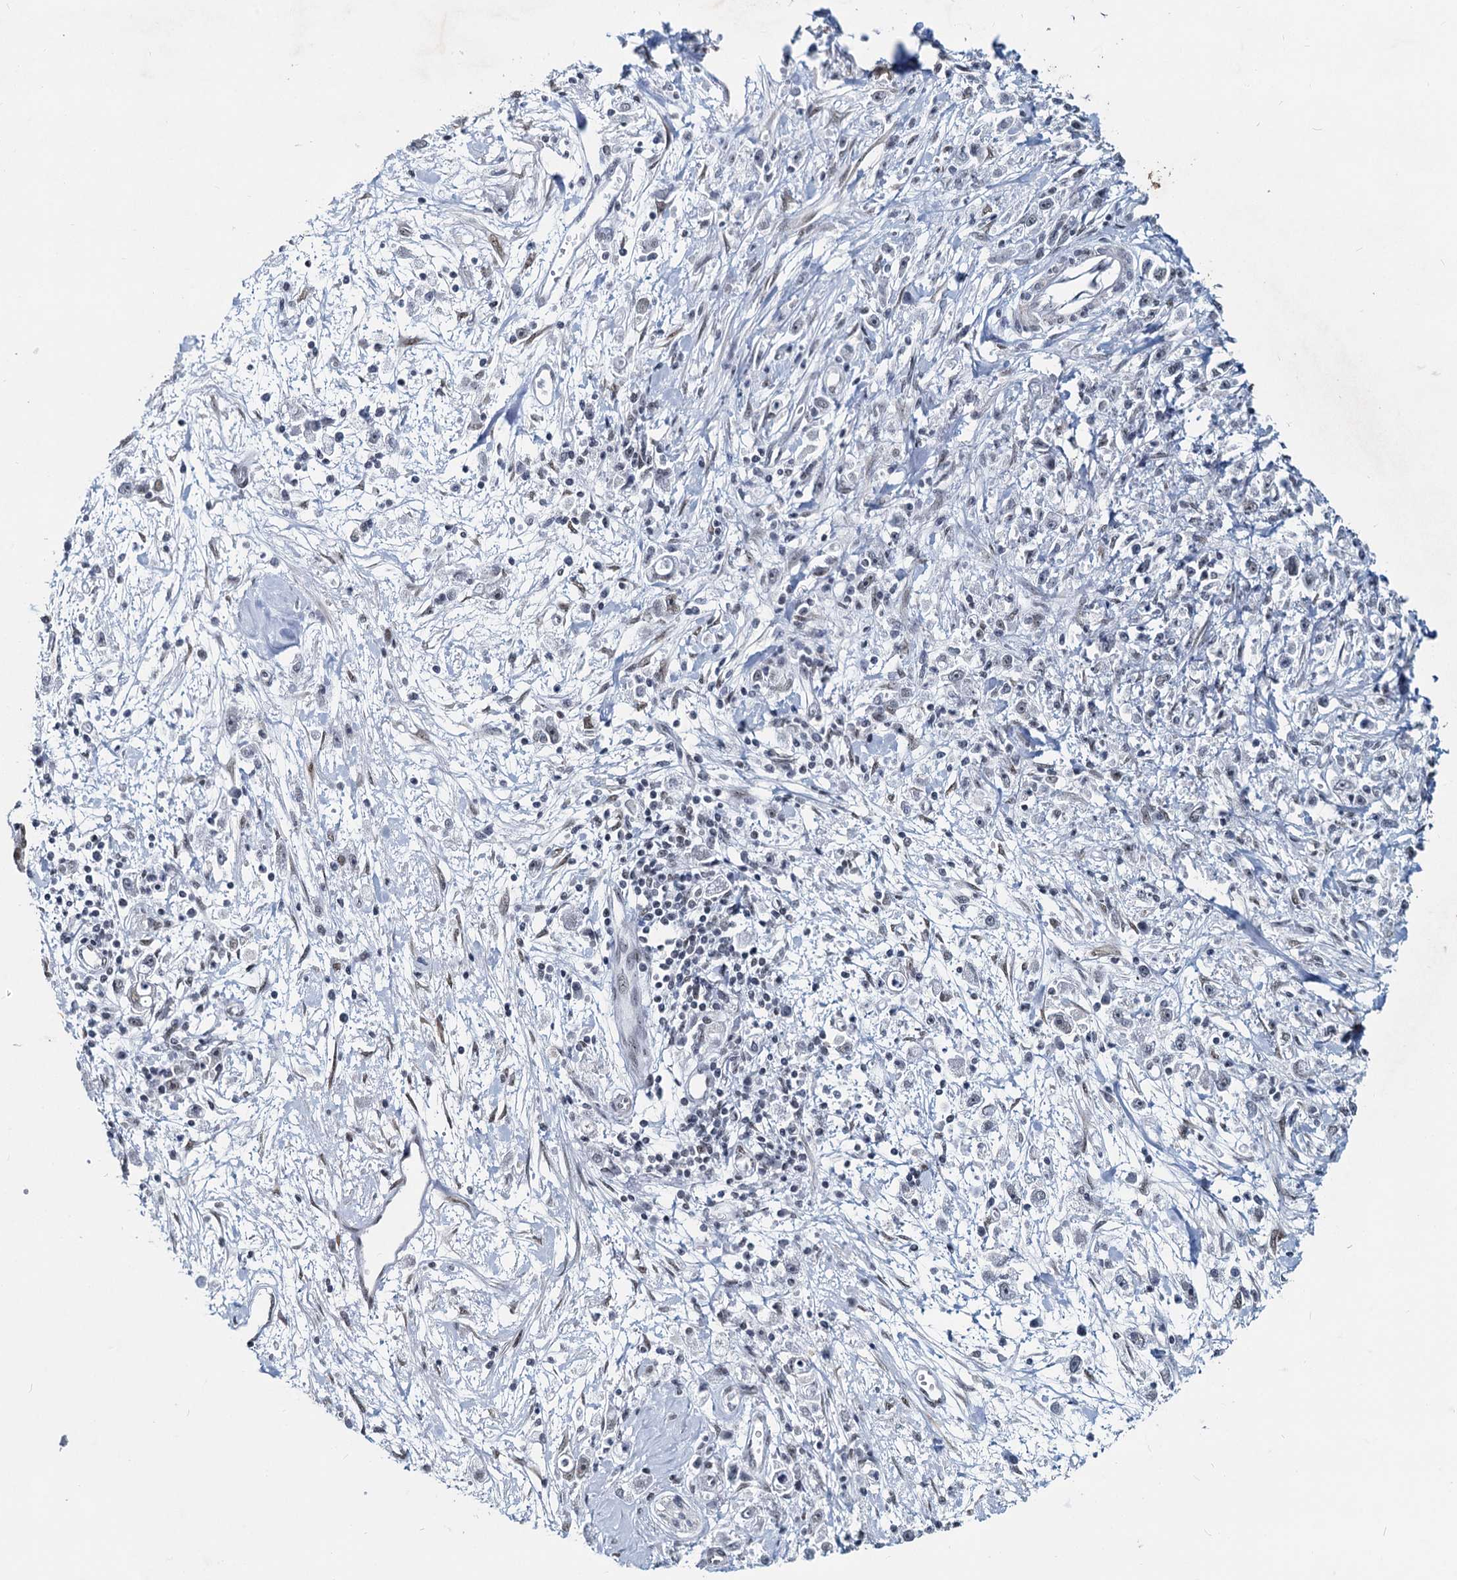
{"staining": {"intensity": "negative", "quantity": "none", "location": "none"}, "tissue": "stomach cancer", "cell_type": "Tumor cells", "image_type": "cancer", "snomed": [{"axis": "morphology", "description": "Adenocarcinoma, NOS"}, {"axis": "topography", "description": "Stomach"}], "caption": "Immunohistochemical staining of adenocarcinoma (stomach) demonstrates no significant positivity in tumor cells.", "gene": "METTL14", "patient": {"sex": "female", "age": 59}}